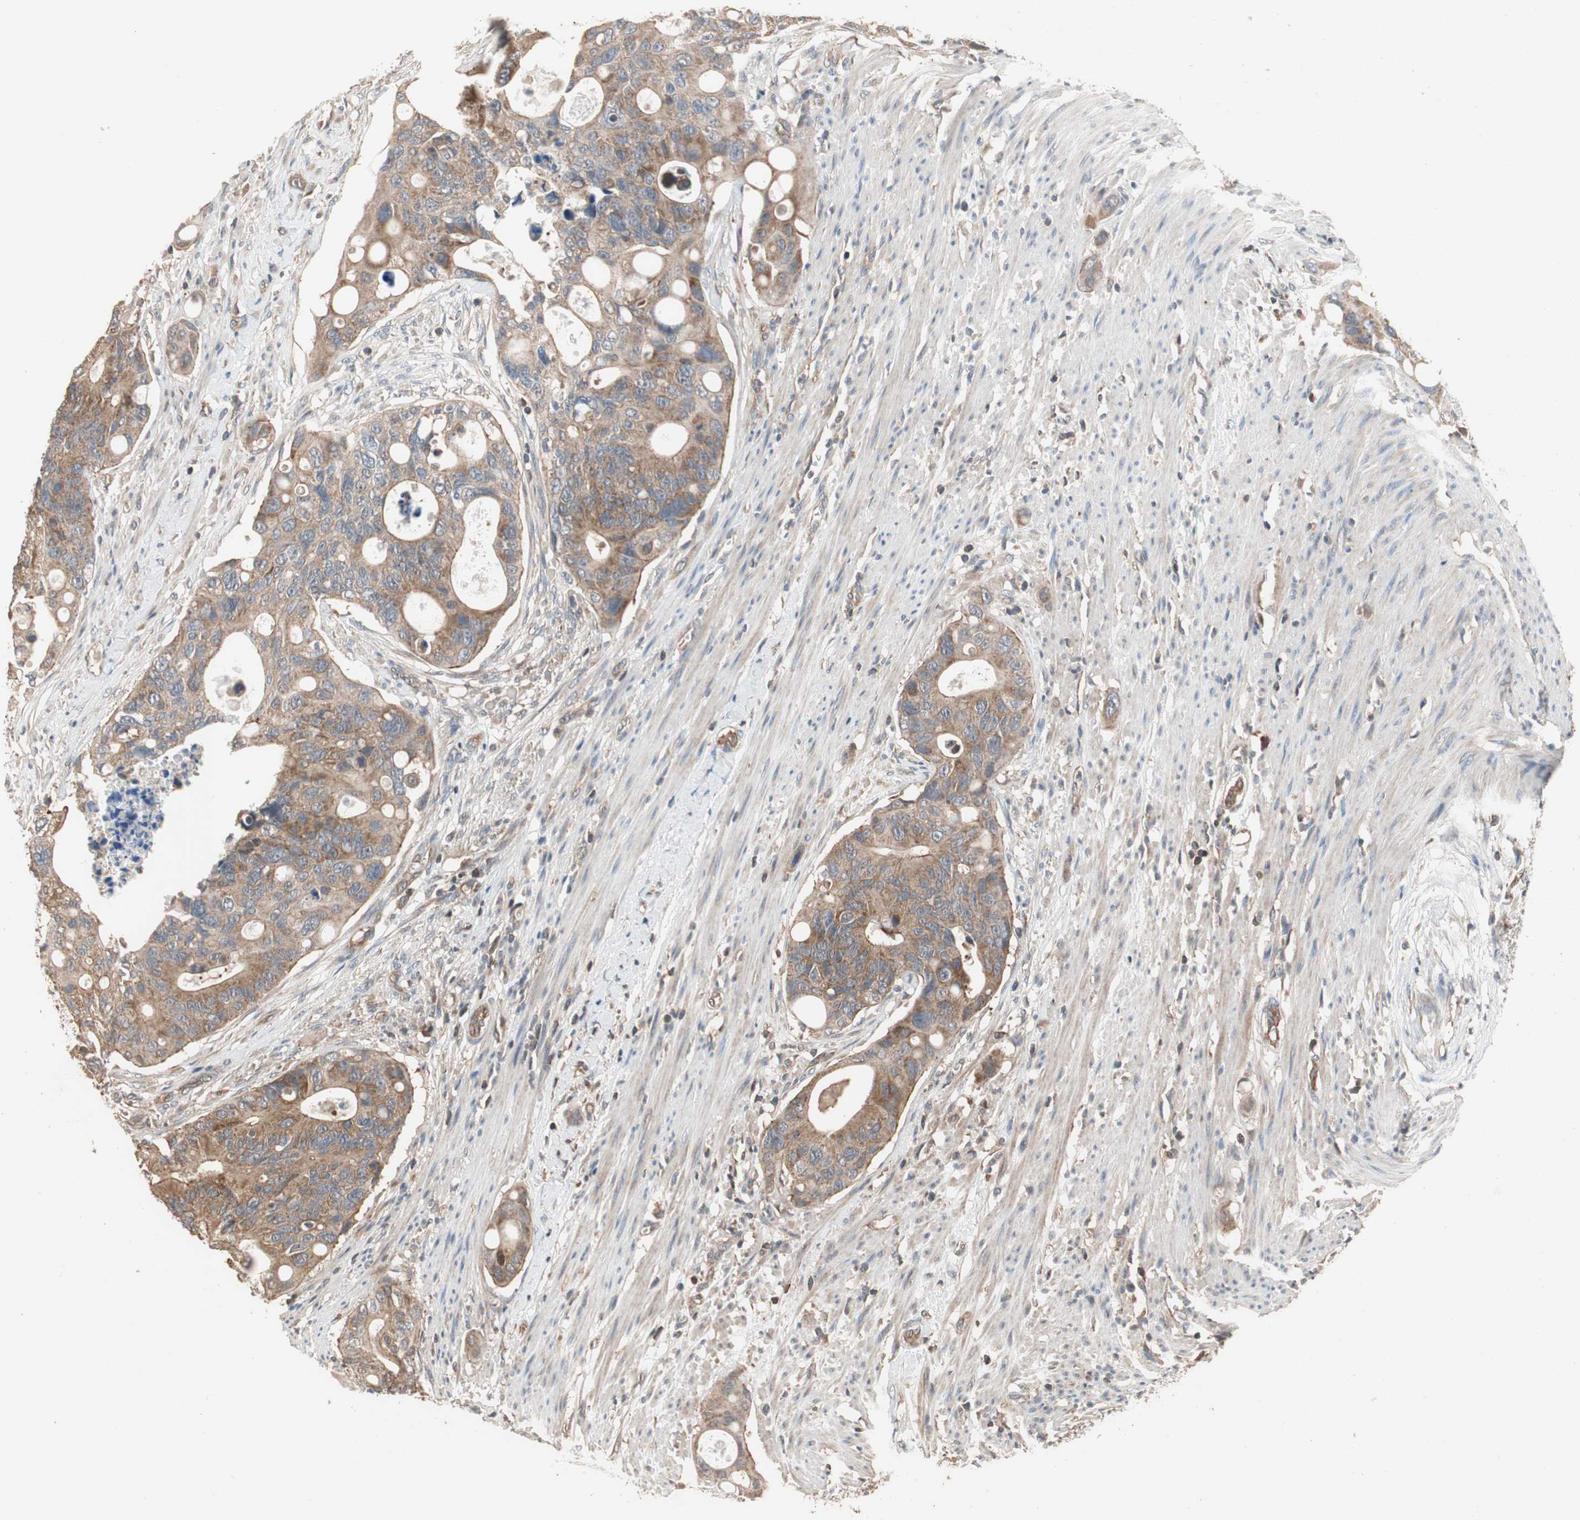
{"staining": {"intensity": "moderate", "quantity": ">75%", "location": "cytoplasmic/membranous"}, "tissue": "colorectal cancer", "cell_type": "Tumor cells", "image_type": "cancer", "snomed": [{"axis": "morphology", "description": "Adenocarcinoma, NOS"}, {"axis": "topography", "description": "Colon"}], "caption": "Colorectal cancer stained for a protein (brown) shows moderate cytoplasmic/membranous positive staining in about >75% of tumor cells.", "gene": "MAP4K2", "patient": {"sex": "female", "age": 57}}